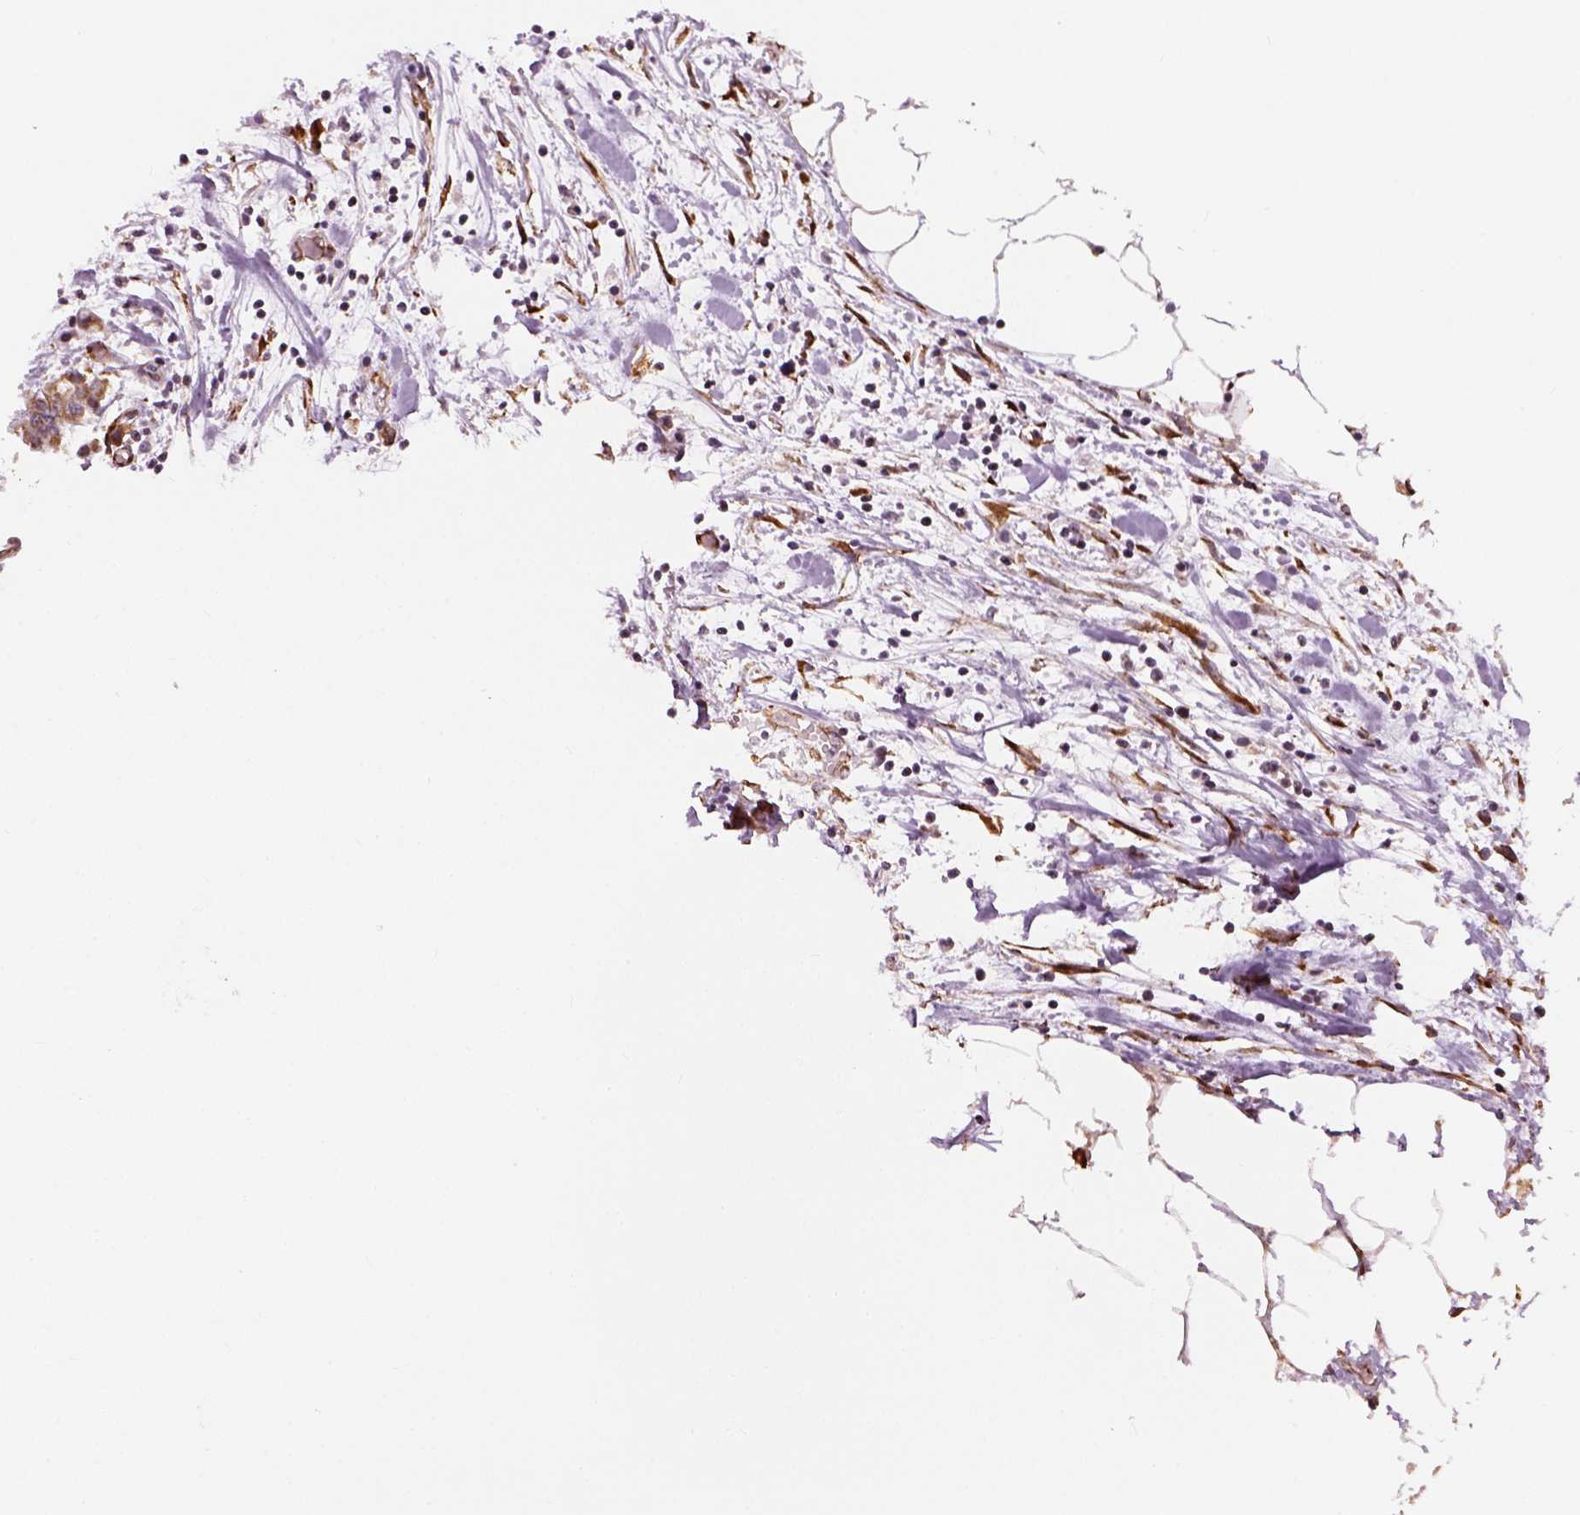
{"staining": {"intensity": "moderate", "quantity": ">75%", "location": "cytoplasmic/membranous"}, "tissue": "carcinoid", "cell_type": "Tumor cells", "image_type": "cancer", "snomed": [{"axis": "morphology", "description": "Carcinoid, malignant, NOS"}, {"axis": "topography", "description": "Colon"}], "caption": "Protein staining reveals moderate cytoplasmic/membranous staining in about >75% of tumor cells in malignant carcinoid. (Brightfield microscopy of DAB IHC at high magnification).", "gene": "XK", "patient": {"sex": "male", "age": 81}}